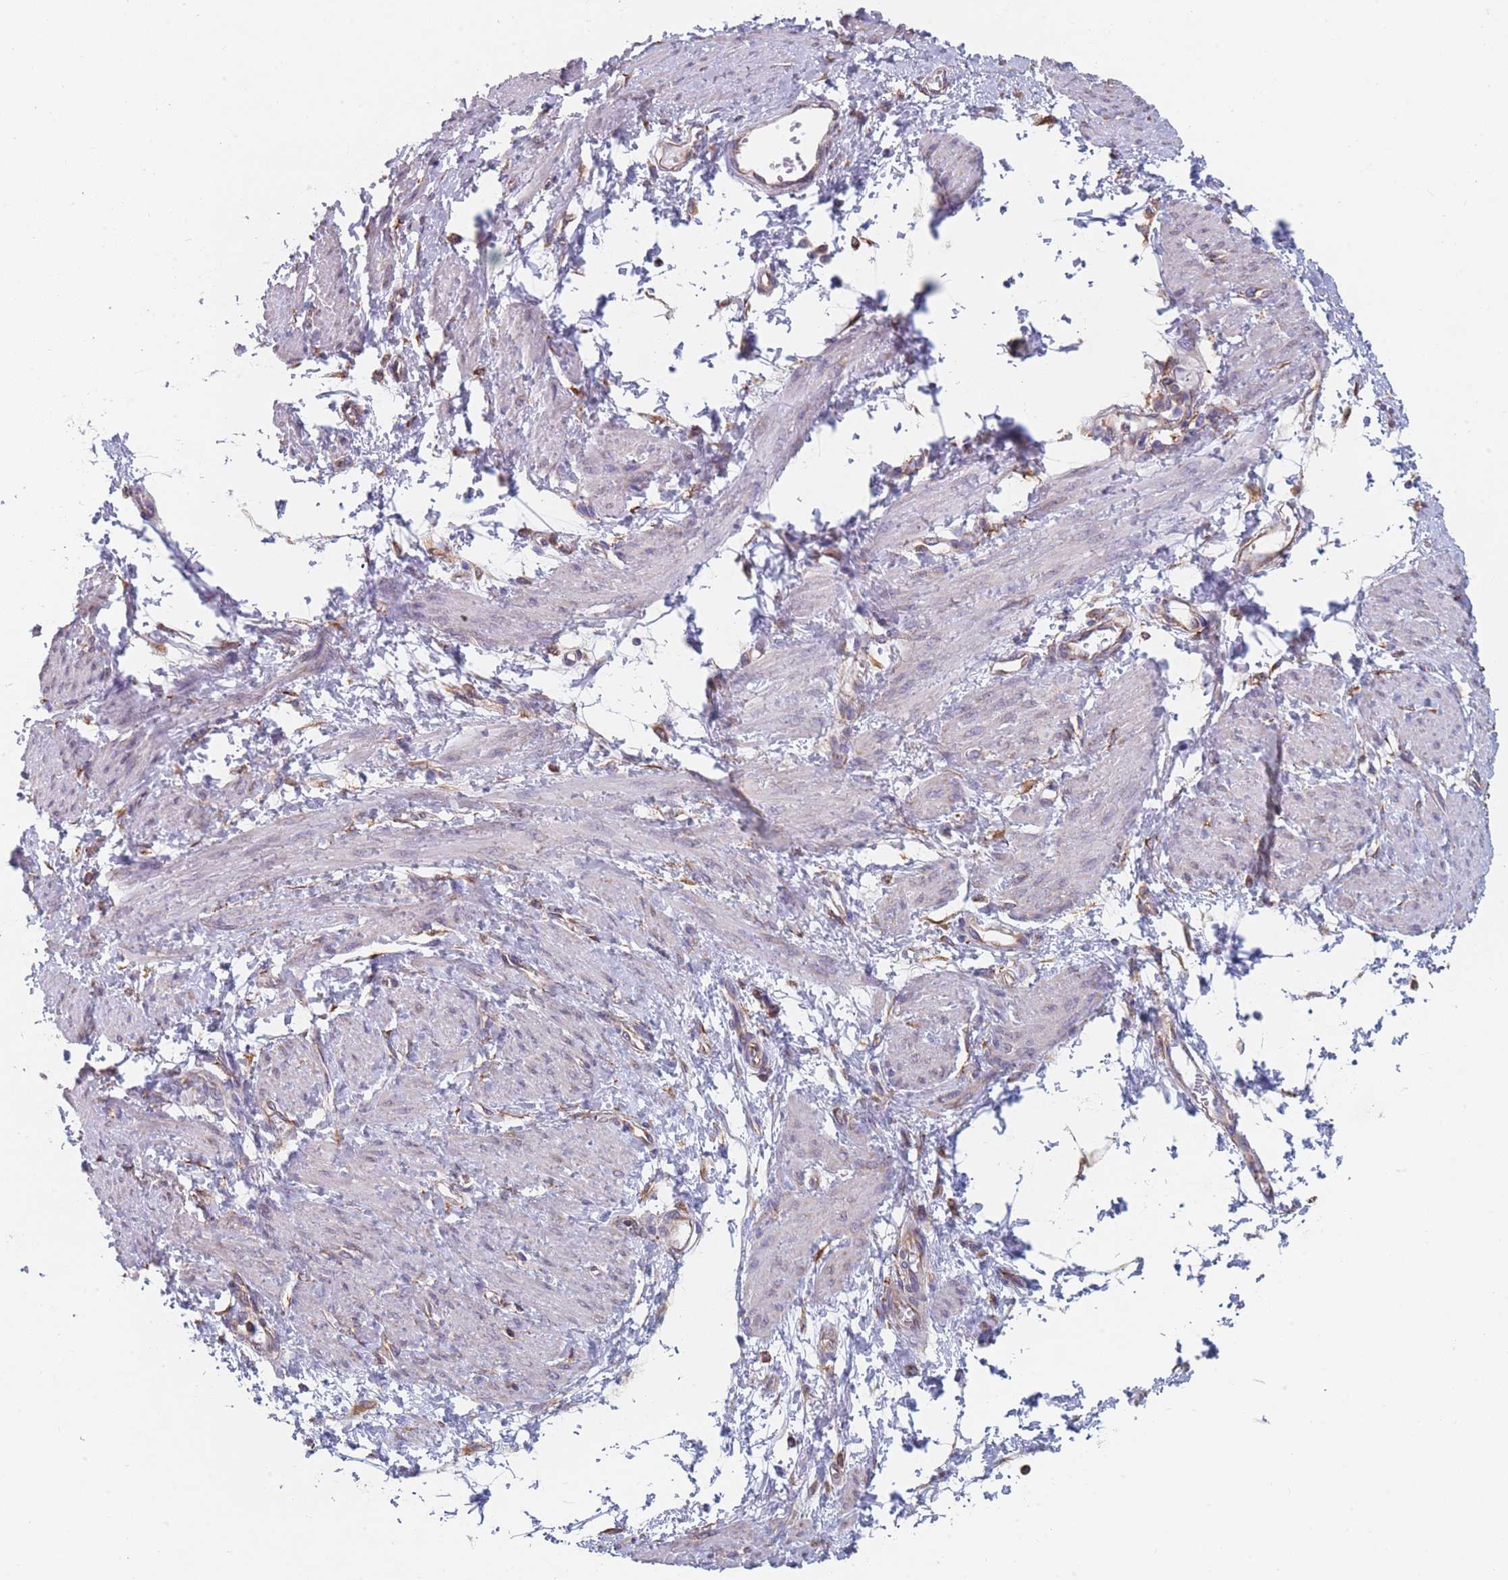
{"staining": {"intensity": "negative", "quantity": "none", "location": "none"}, "tissue": "smooth muscle", "cell_type": "Smooth muscle cells", "image_type": "normal", "snomed": [{"axis": "morphology", "description": "Normal tissue, NOS"}, {"axis": "topography", "description": "Smooth muscle"}, {"axis": "topography", "description": "Uterus"}], "caption": "Smooth muscle cells show no significant protein positivity in unremarkable smooth muscle. (Brightfield microscopy of DAB IHC at high magnification).", "gene": "OR7C2", "patient": {"sex": "female", "age": 39}}